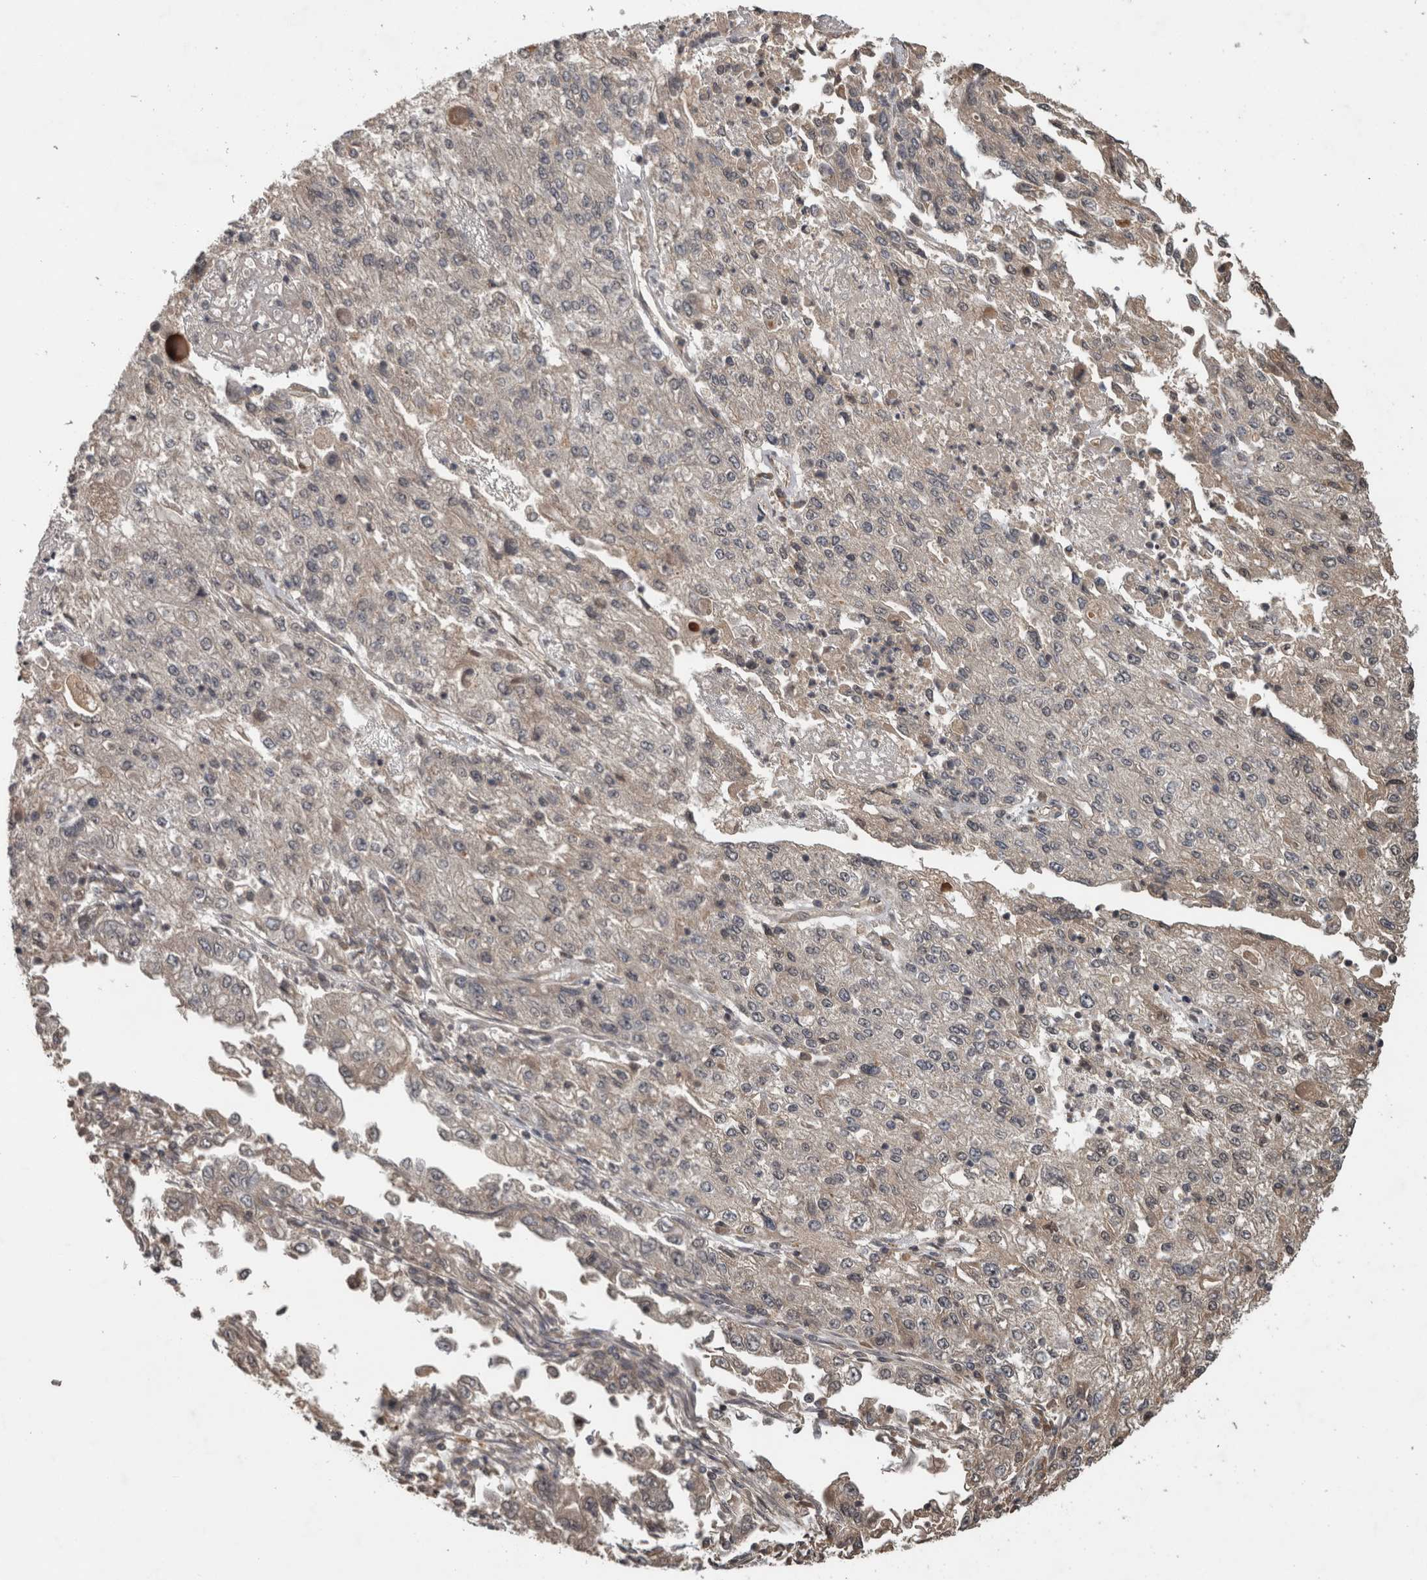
{"staining": {"intensity": "weak", "quantity": "<25%", "location": "cytoplasmic/membranous"}, "tissue": "endometrial cancer", "cell_type": "Tumor cells", "image_type": "cancer", "snomed": [{"axis": "morphology", "description": "Adenocarcinoma, NOS"}, {"axis": "topography", "description": "Endometrium"}], "caption": "Immunohistochemistry (IHC) histopathology image of neoplastic tissue: adenocarcinoma (endometrial) stained with DAB (3,3'-diaminobenzidine) exhibits no significant protein expression in tumor cells. The staining is performed using DAB (3,3'-diaminobenzidine) brown chromogen with nuclei counter-stained in using hematoxylin.", "gene": "PITPNC1", "patient": {"sex": "female", "age": 49}}